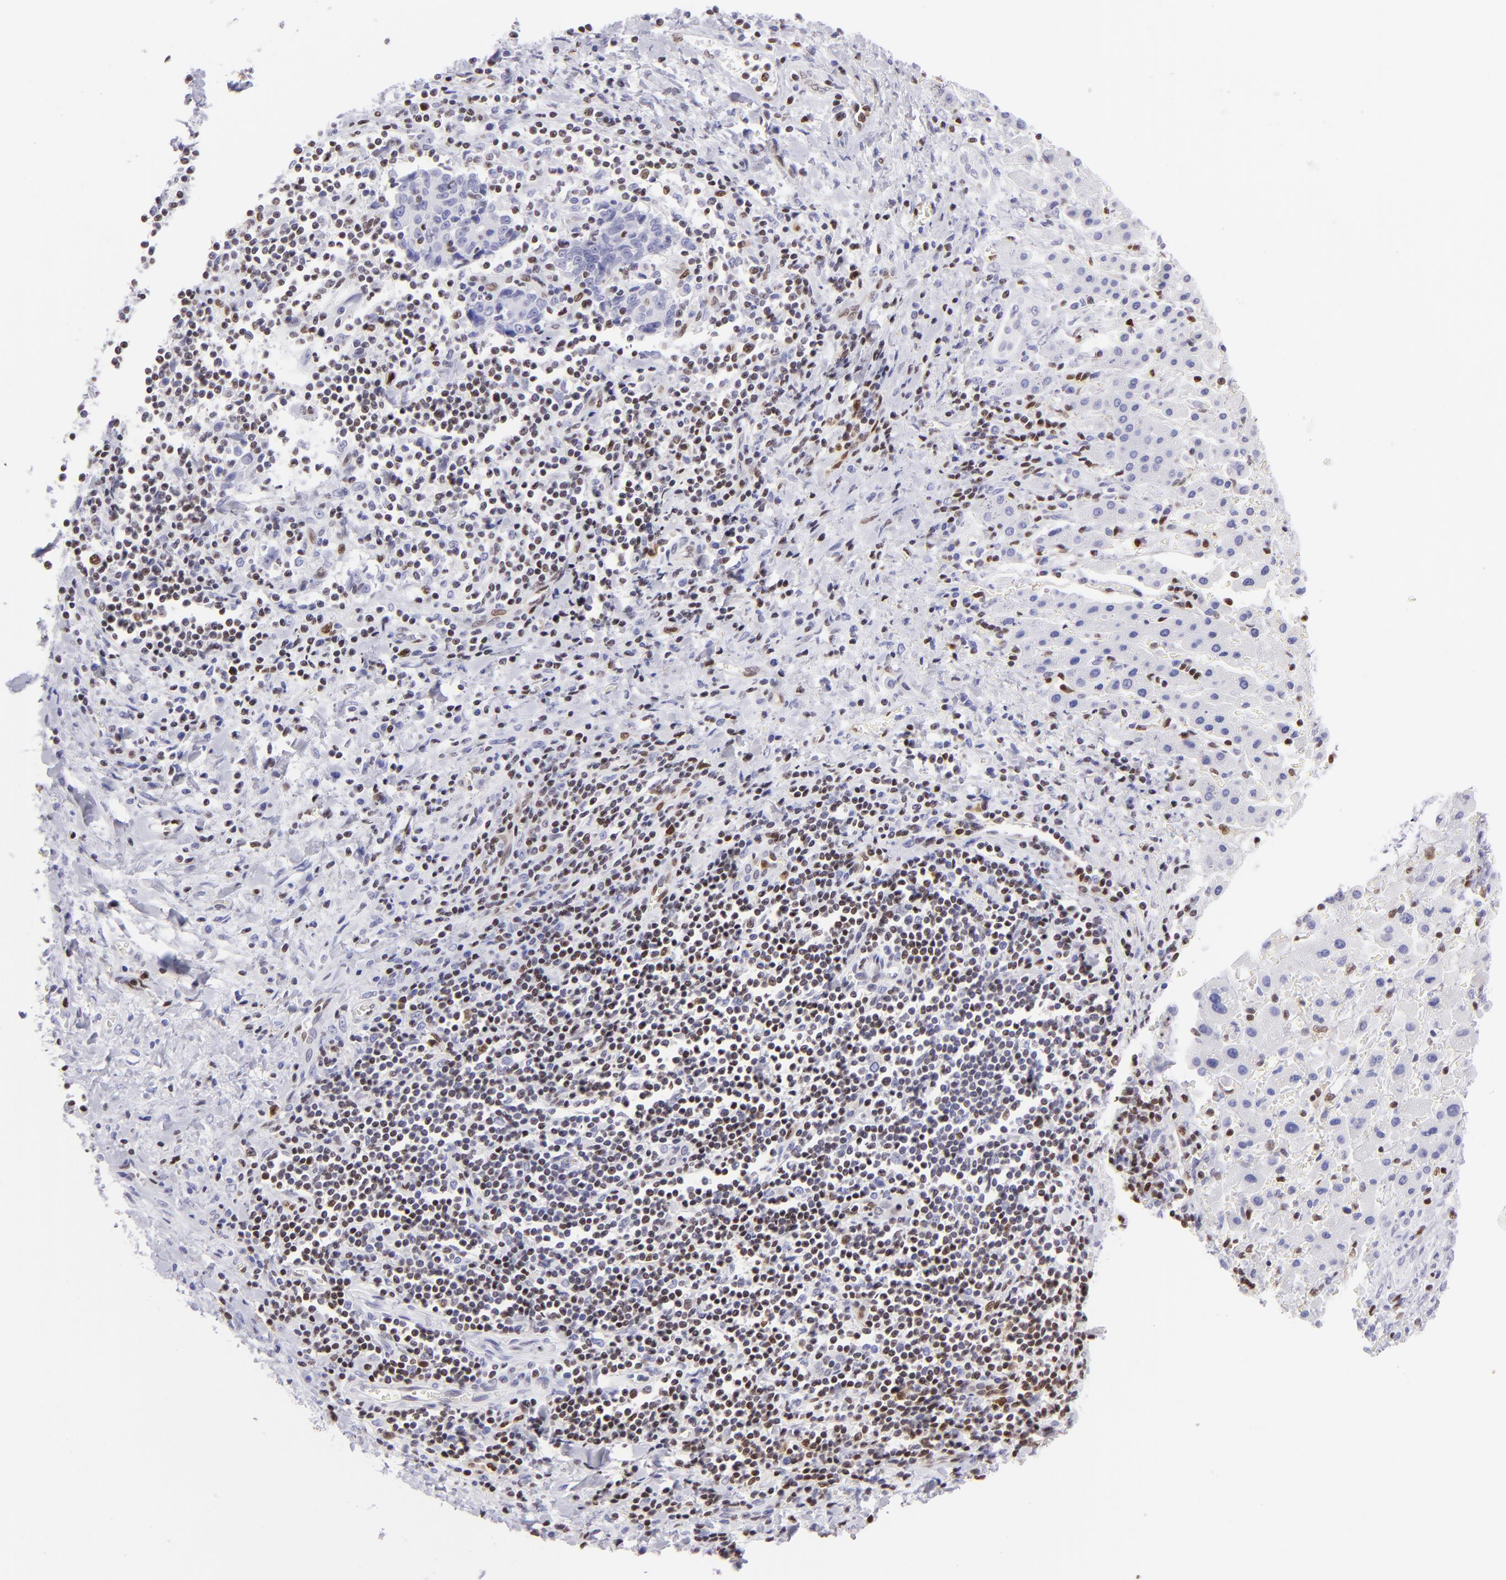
{"staining": {"intensity": "negative", "quantity": "none", "location": "none"}, "tissue": "liver cancer", "cell_type": "Tumor cells", "image_type": "cancer", "snomed": [{"axis": "morphology", "description": "Cholangiocarcinoma"}, {"axis": "topography", "description": "Liver"}], "caption": "There is no significant staining in tumor cells of cholangiocarcinoma (liver).", "gene": "ETS1", "patient": {"sex": "male", "age": 57}}